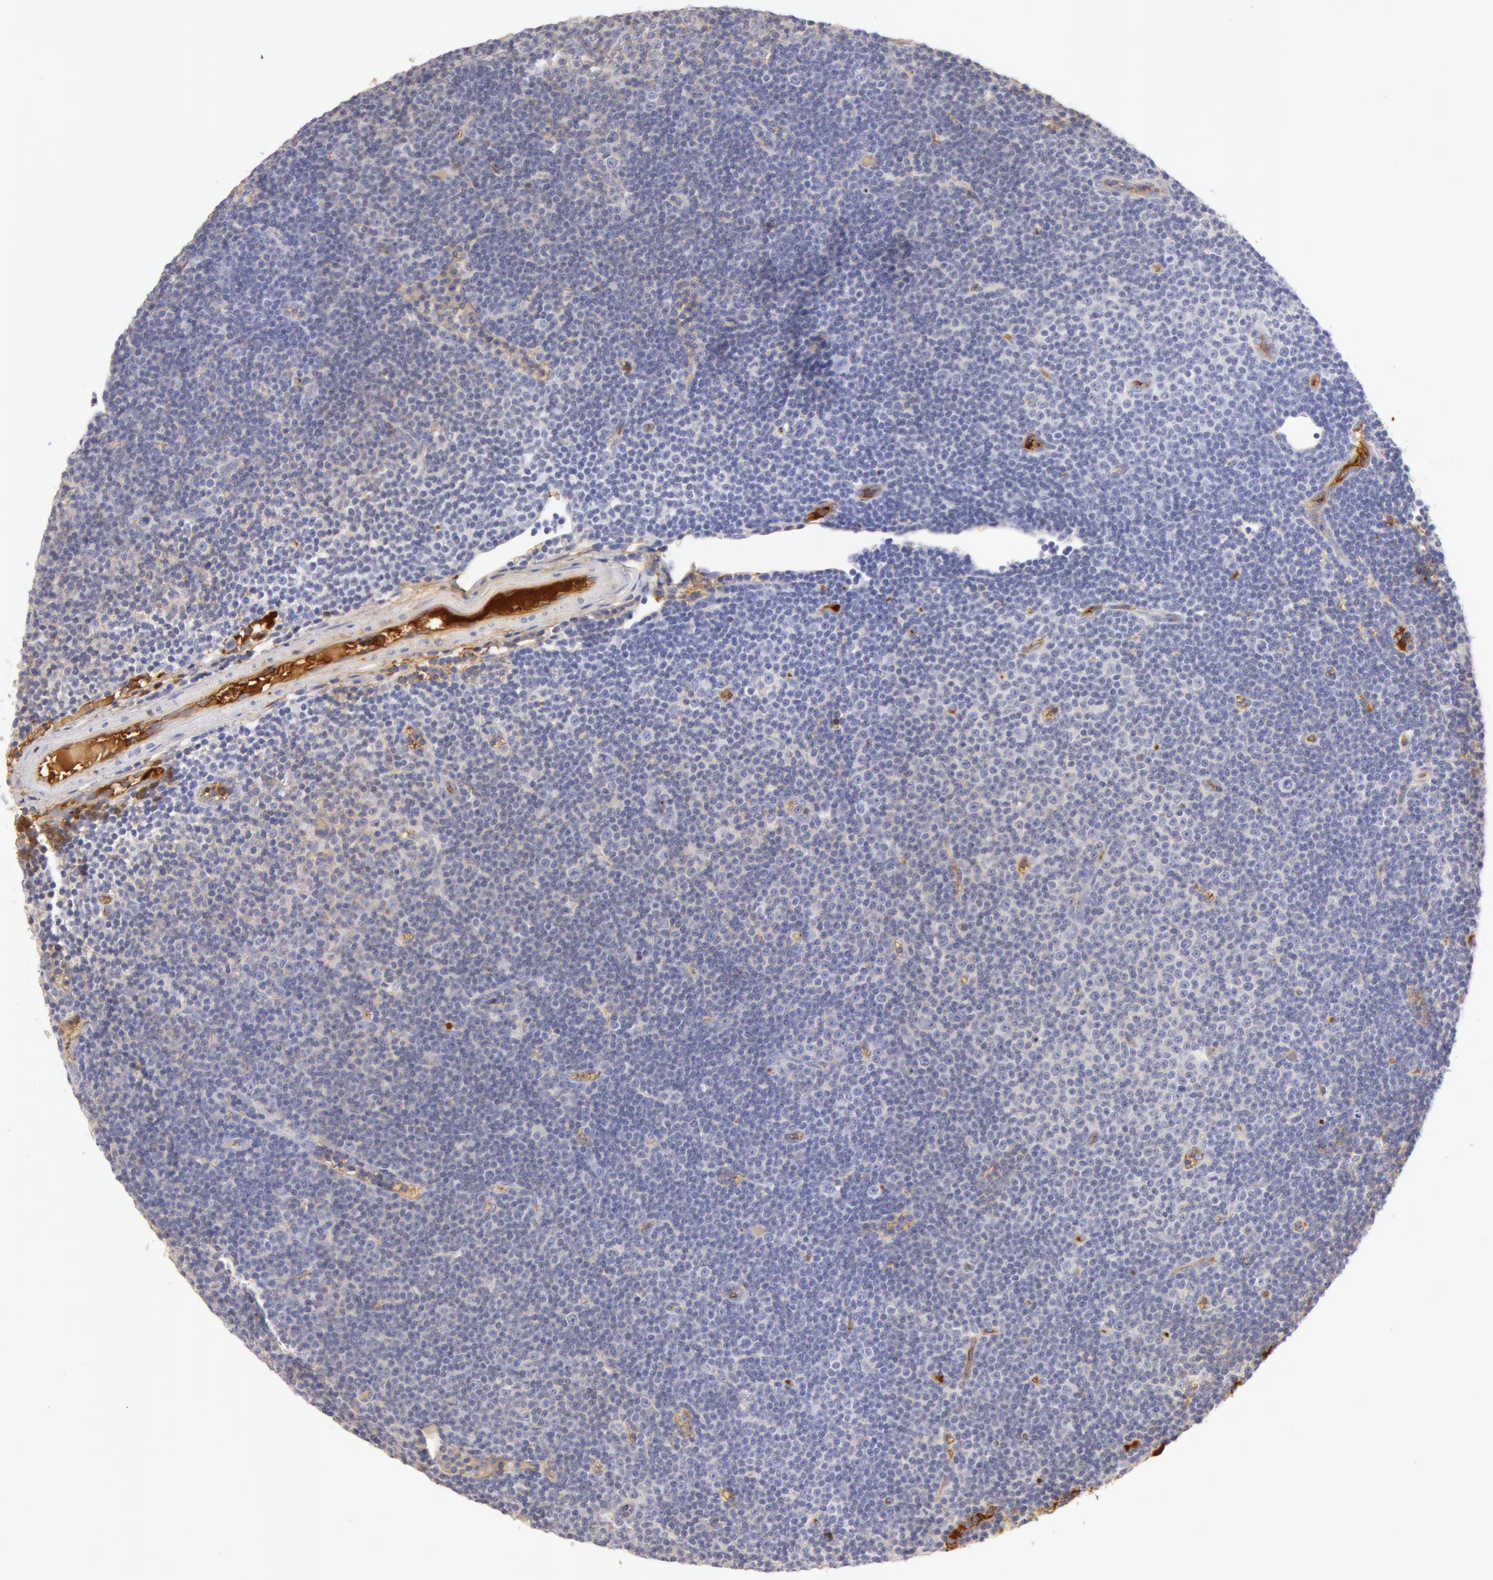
{"staining": {"intensity": "negative", "quantity": "none", "location": "none"}, "tissue": "lymphoma", "cell_type": "Tumor cells", "image_type": "cancer", "snomed": [{"axis": "morphology", "description": "Malignant lymphoma, non-Hodgkin's type, Low grade"}, {"axis": "topography", "description": "Lymph node"}], "caption": "Immunohistochemical staining of human lymphoma shows no significant positivity in tumor cells.", "gene": "AHSG", "patient": {"sex": "male", "age": 57}}